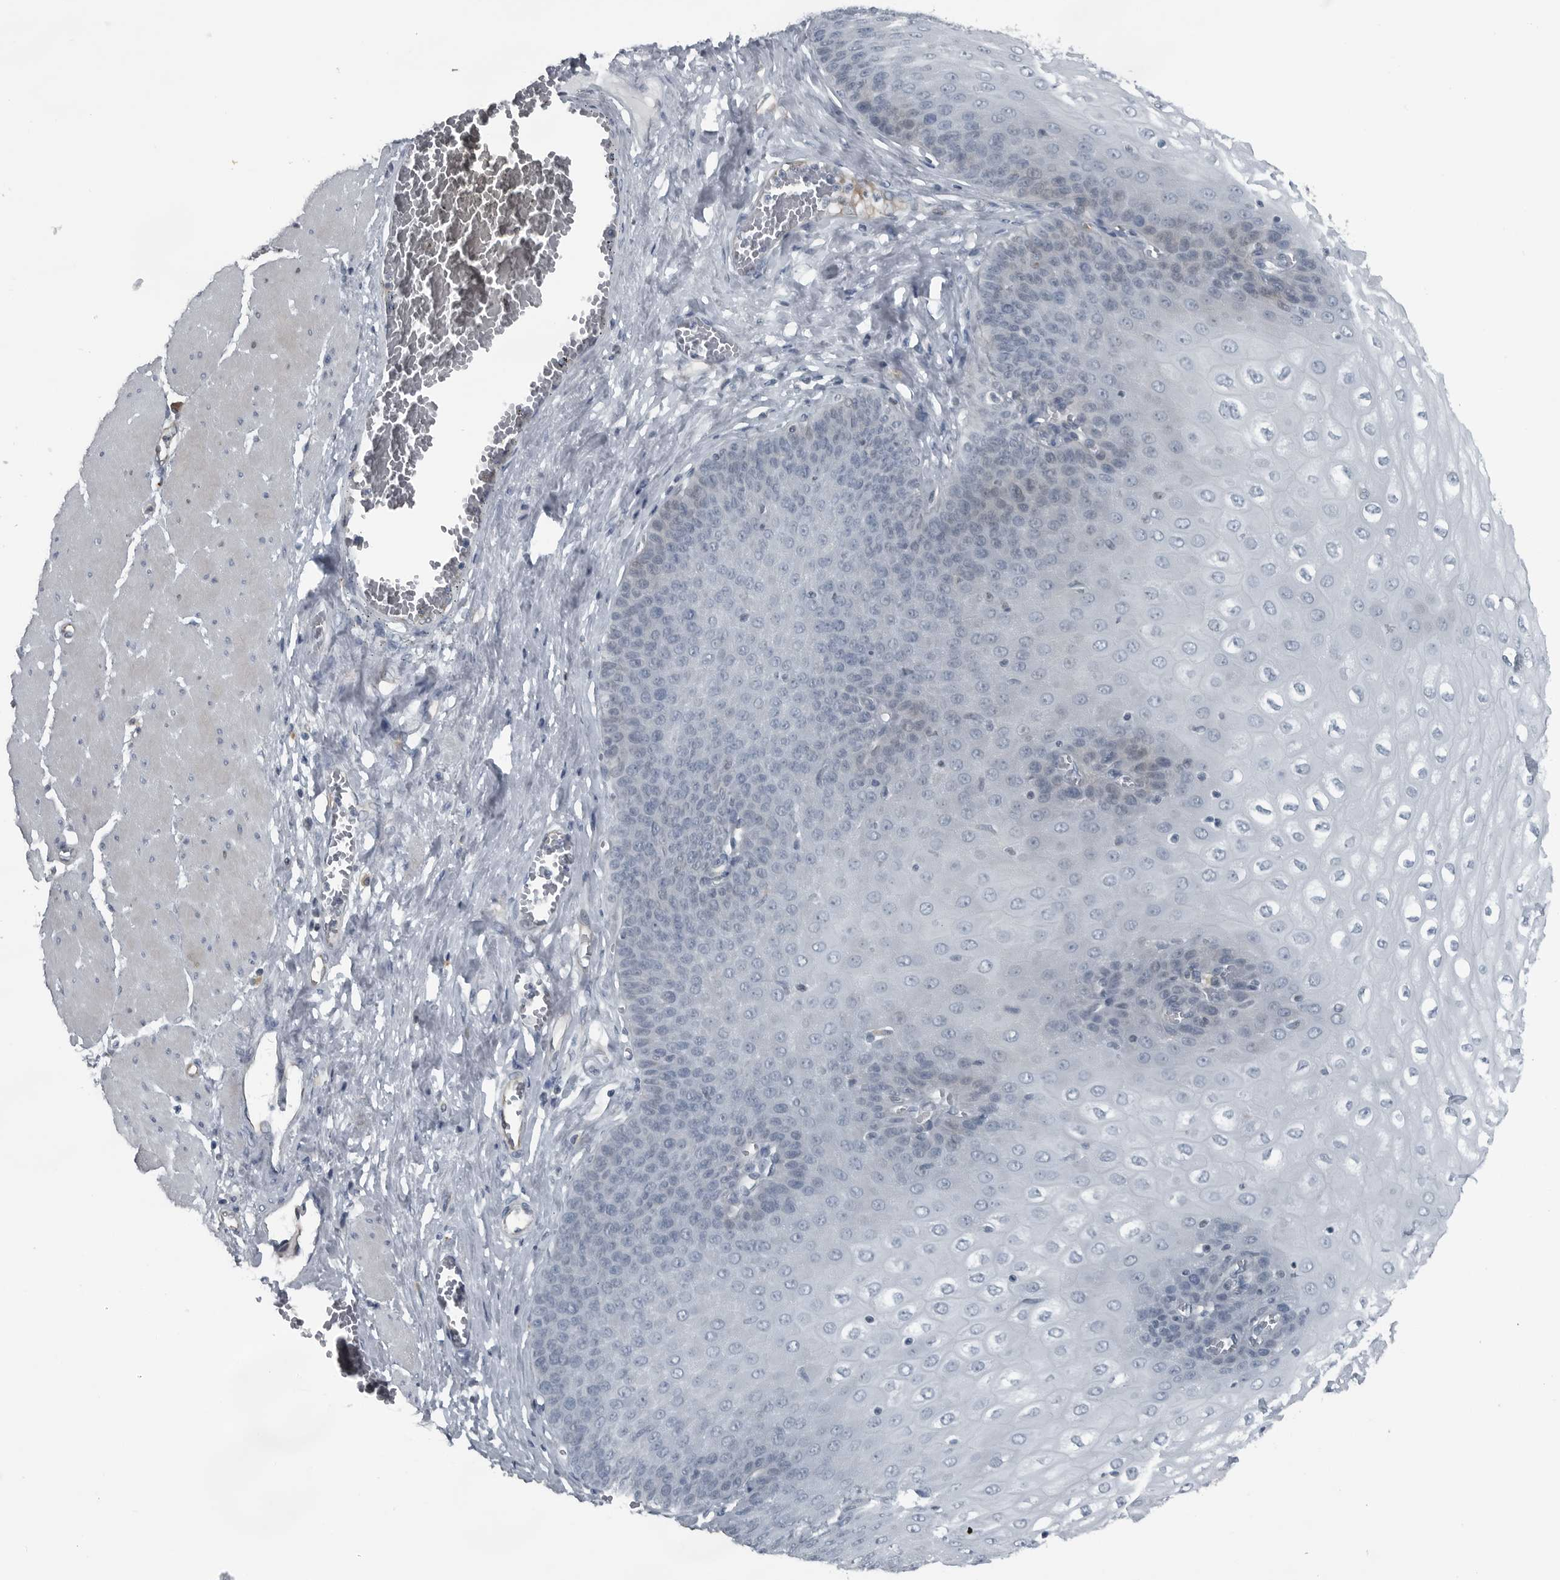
{"staining": {"intensity": "negative", "quantity": "none", "location": "none"}, "tissue": "esophagus", "cell_type": "Squamous epithelial cells", "image_type": "normal", "snomed": [{"axis": "morphology", "description": "Normal tissue, NOS"}, {"axis": "topography", "description": "Esophagus"}], "caption": "Squamous epithelial cells are negative for protein expression in benign human esophagus. (Brightfield microscopy of DAB (3,3'-diaminobenzidine) IHC at high magnification).", "gene": "GAK", "patient": {"sex": "male", "age": 60}}